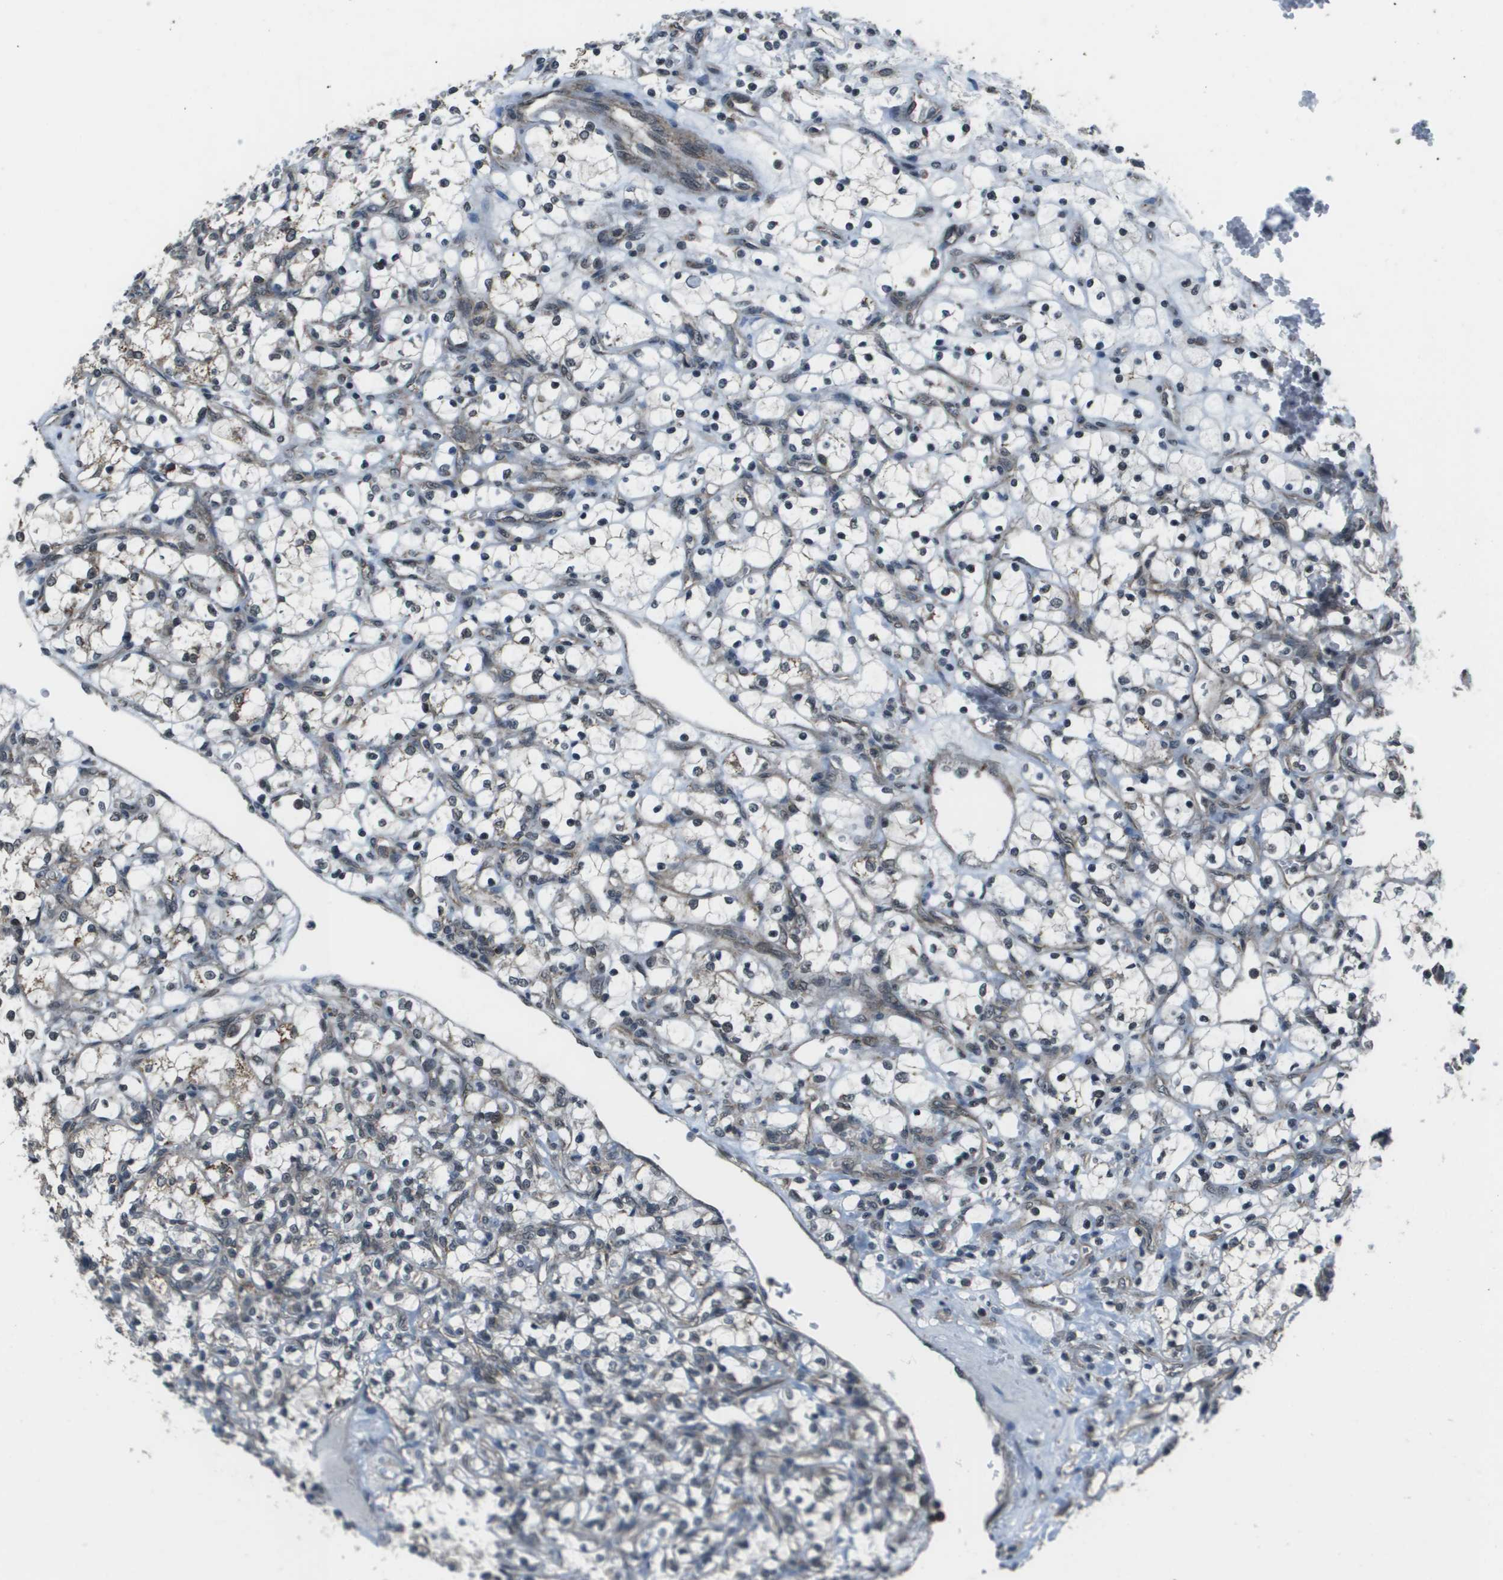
{"staining": {"intensity": "weak", "quantity": "<25%", "location": "cytoplasmic/membranous"}, "tissue": "renal cancer", "cell_type": "Tumor cells", "image_type": "cancer", "snomed": [{"axis": "morphology", "description": "Adenocarcinoma, NOS"}, {"axis": "topography", "description": "Kidney"}], "caption": "Renal cancer was stained to show a protein in brown. There is no significant positivity in tumor cells.", "gene": "PPFIA1", "patient": {"sex": "female", "age": 69}}